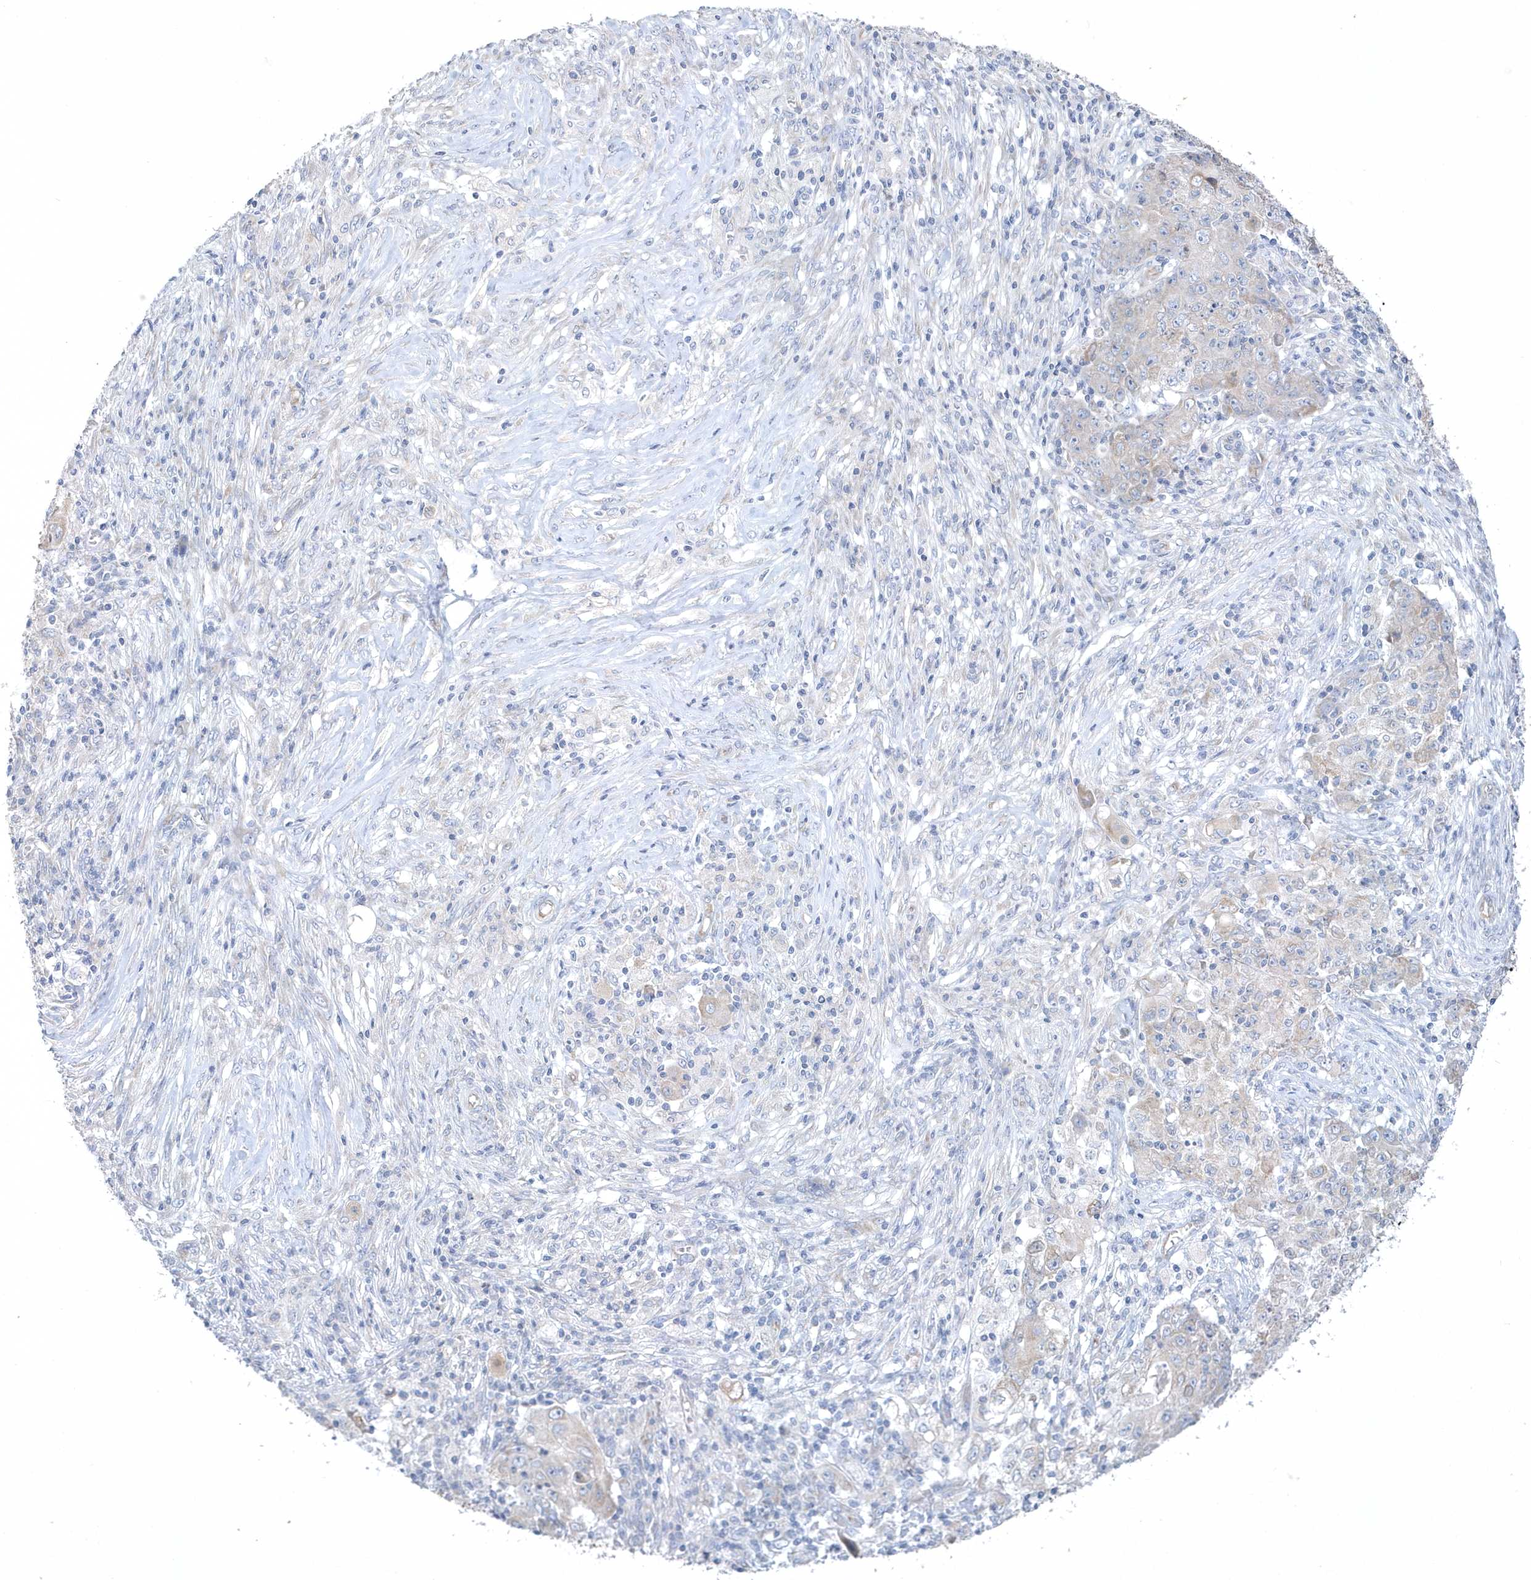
{"staining": {"intensity": "negative", "quantity": "none", "location": "none"}, "tissue": "ovarian cancer", "cell_type": "Tumor cells", "image_type": "cancer", "snomed": [{"axis": "morphology", "description": "Carcinoma, endometroid"}, {"axis": "topography", "description": "Ovary"}], "caption": "DAB immunohistochemical staining of human ovarian endometroid carcinoma exhibits no significant expression in tumor cells.", "gene": "DGAT1", "patient": {"sex": "female", "age": 42}}